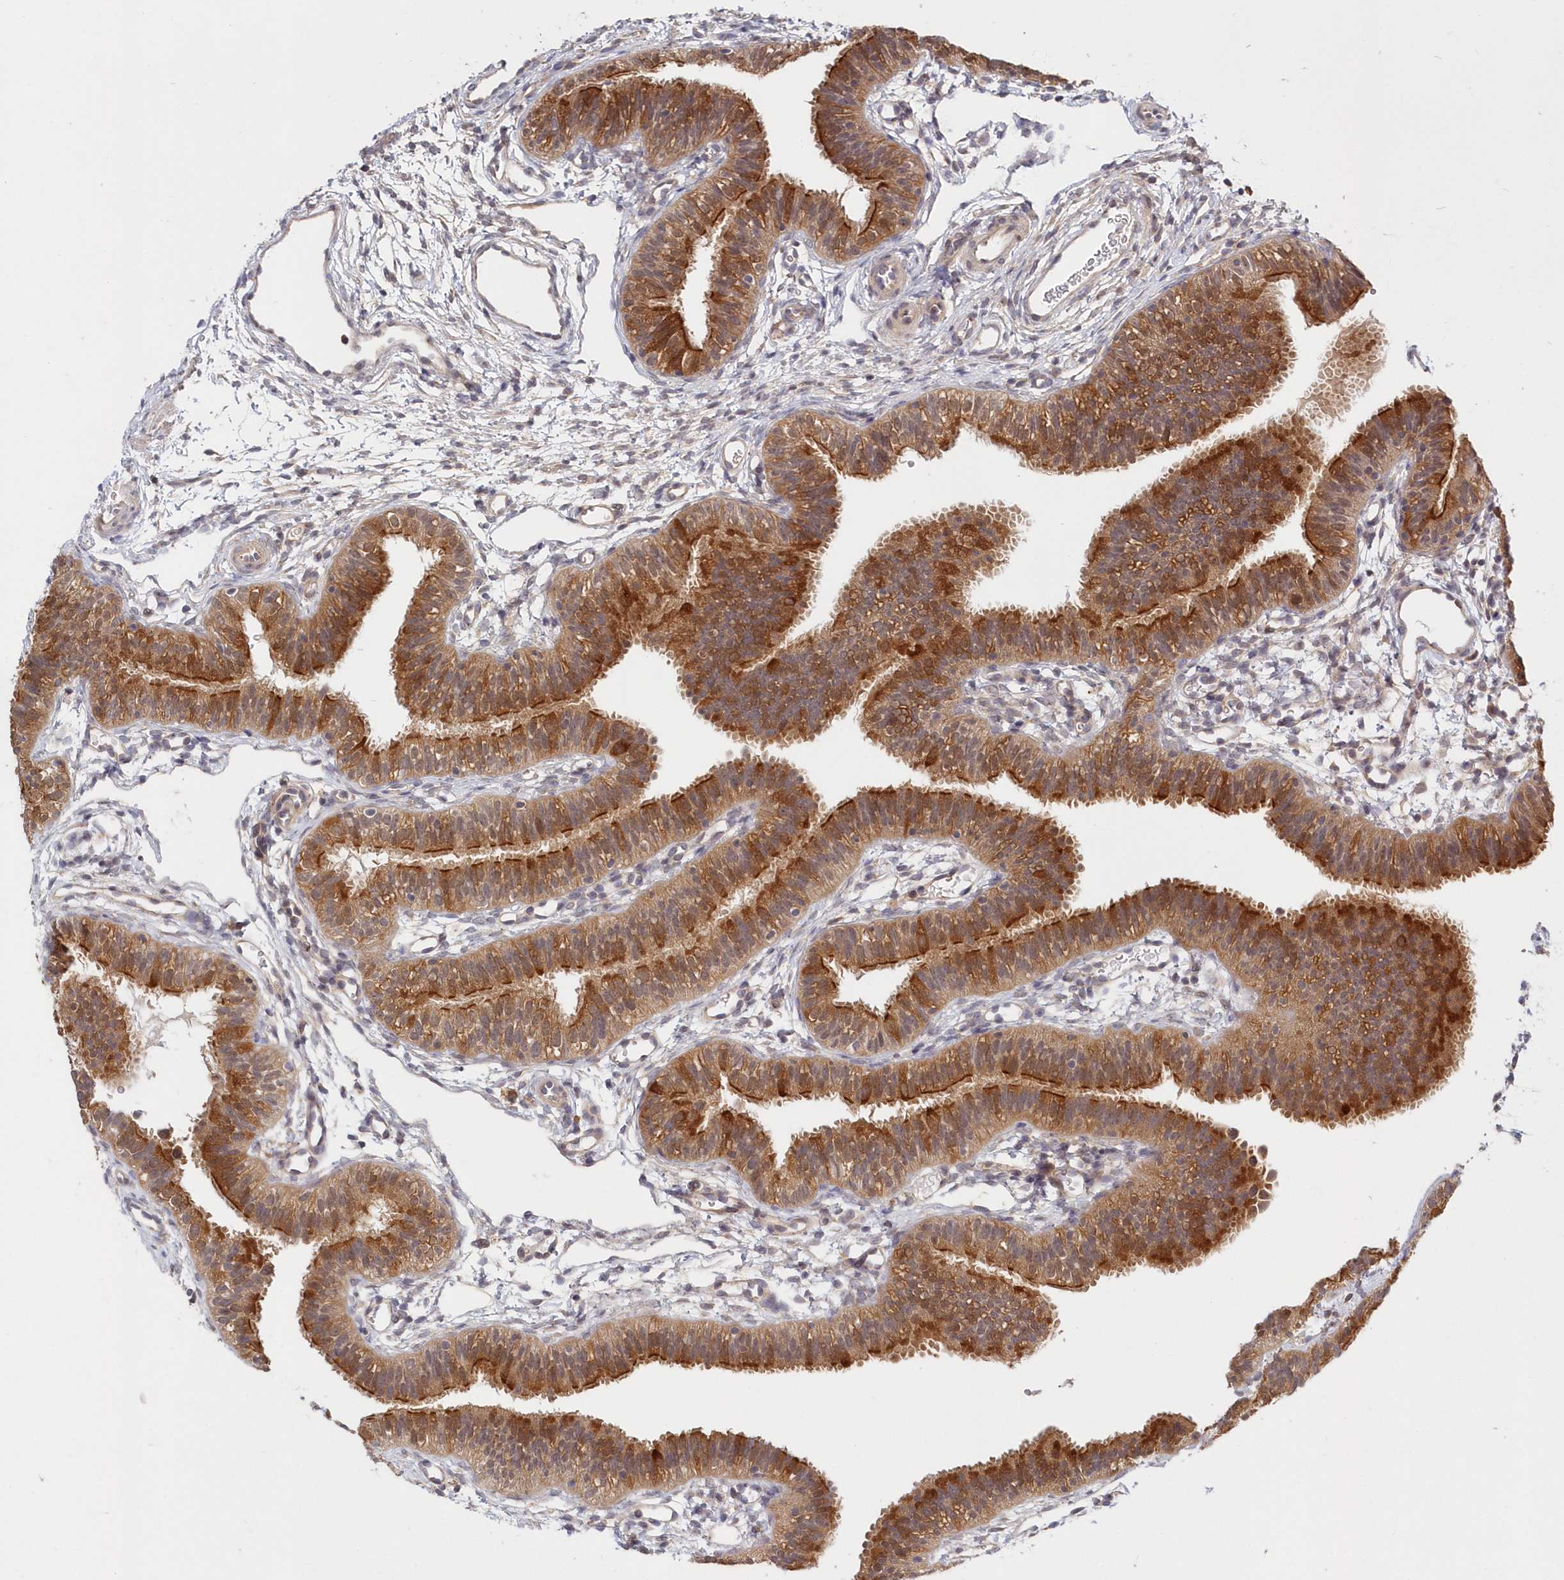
{"staining": {"intensity": "strong", "quantity": ">75%", "location": "cytoplasmic/membranous"}, "tissue": "fallopian tube", "cell_type": "Glandular cells", "image_type": "normal", "snomed": [{"axis": "morphology", "description": "Normal tissue, NOS"}, {"axis": "topography", "description": "Fallopian tube"}], "caption": "Approximately >75% of glandular cells in unremarkable human fallopian tube display strong cytoplasmic/membranous protein expression as visualized by brown immunohistochemical staining.", "gene": "KATNA1", "patient": {"sex": "female", "age": 35}}